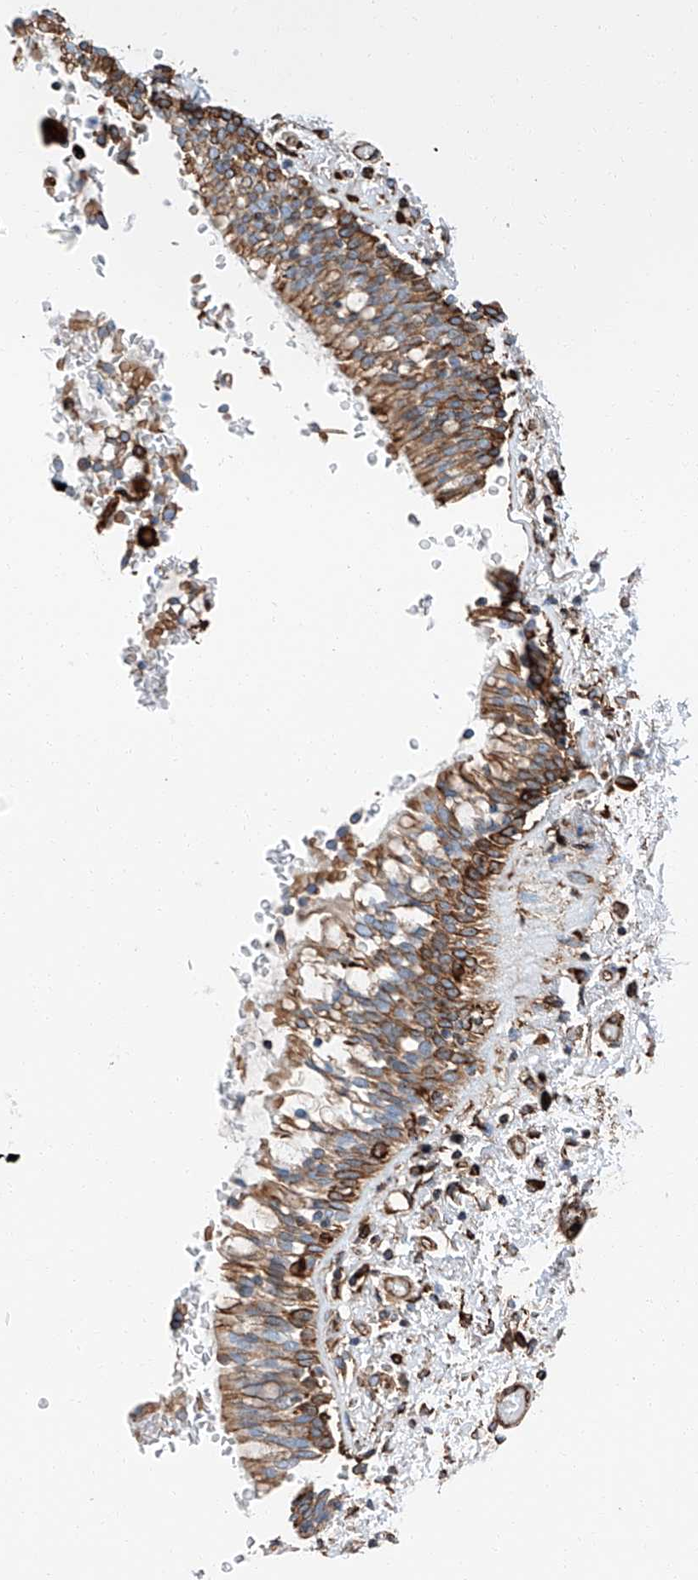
{"staining": {"intensity": "moderate", "quantity": "25%-75%", "location": "cytoplasmic/membranous"}, "tissue": "bronchus", "cell_type": "Respiratory epithelial cells", "image_type": "normal", "snomed": [{"axis": "morphology", "description": "Normal tissue, NOS"}, {"axis": "morphology", "description": "Inflammation, NOS"}, {"axis": "topography", "description": "Cartilage tissue"}, {"axis": "topography", "description": "Bronchus"}, {"axis": "topography", "description": "Lung"}], "caption": "Immunohistochemistry (IHC) of normal bronchus displays medium levels of moderate cytoplasmic/membranous expression in about 25%-75% of respiratory epithelial cells.", "gene": "ZNF804A", "patient": {"sex": "female", "age": 64}}